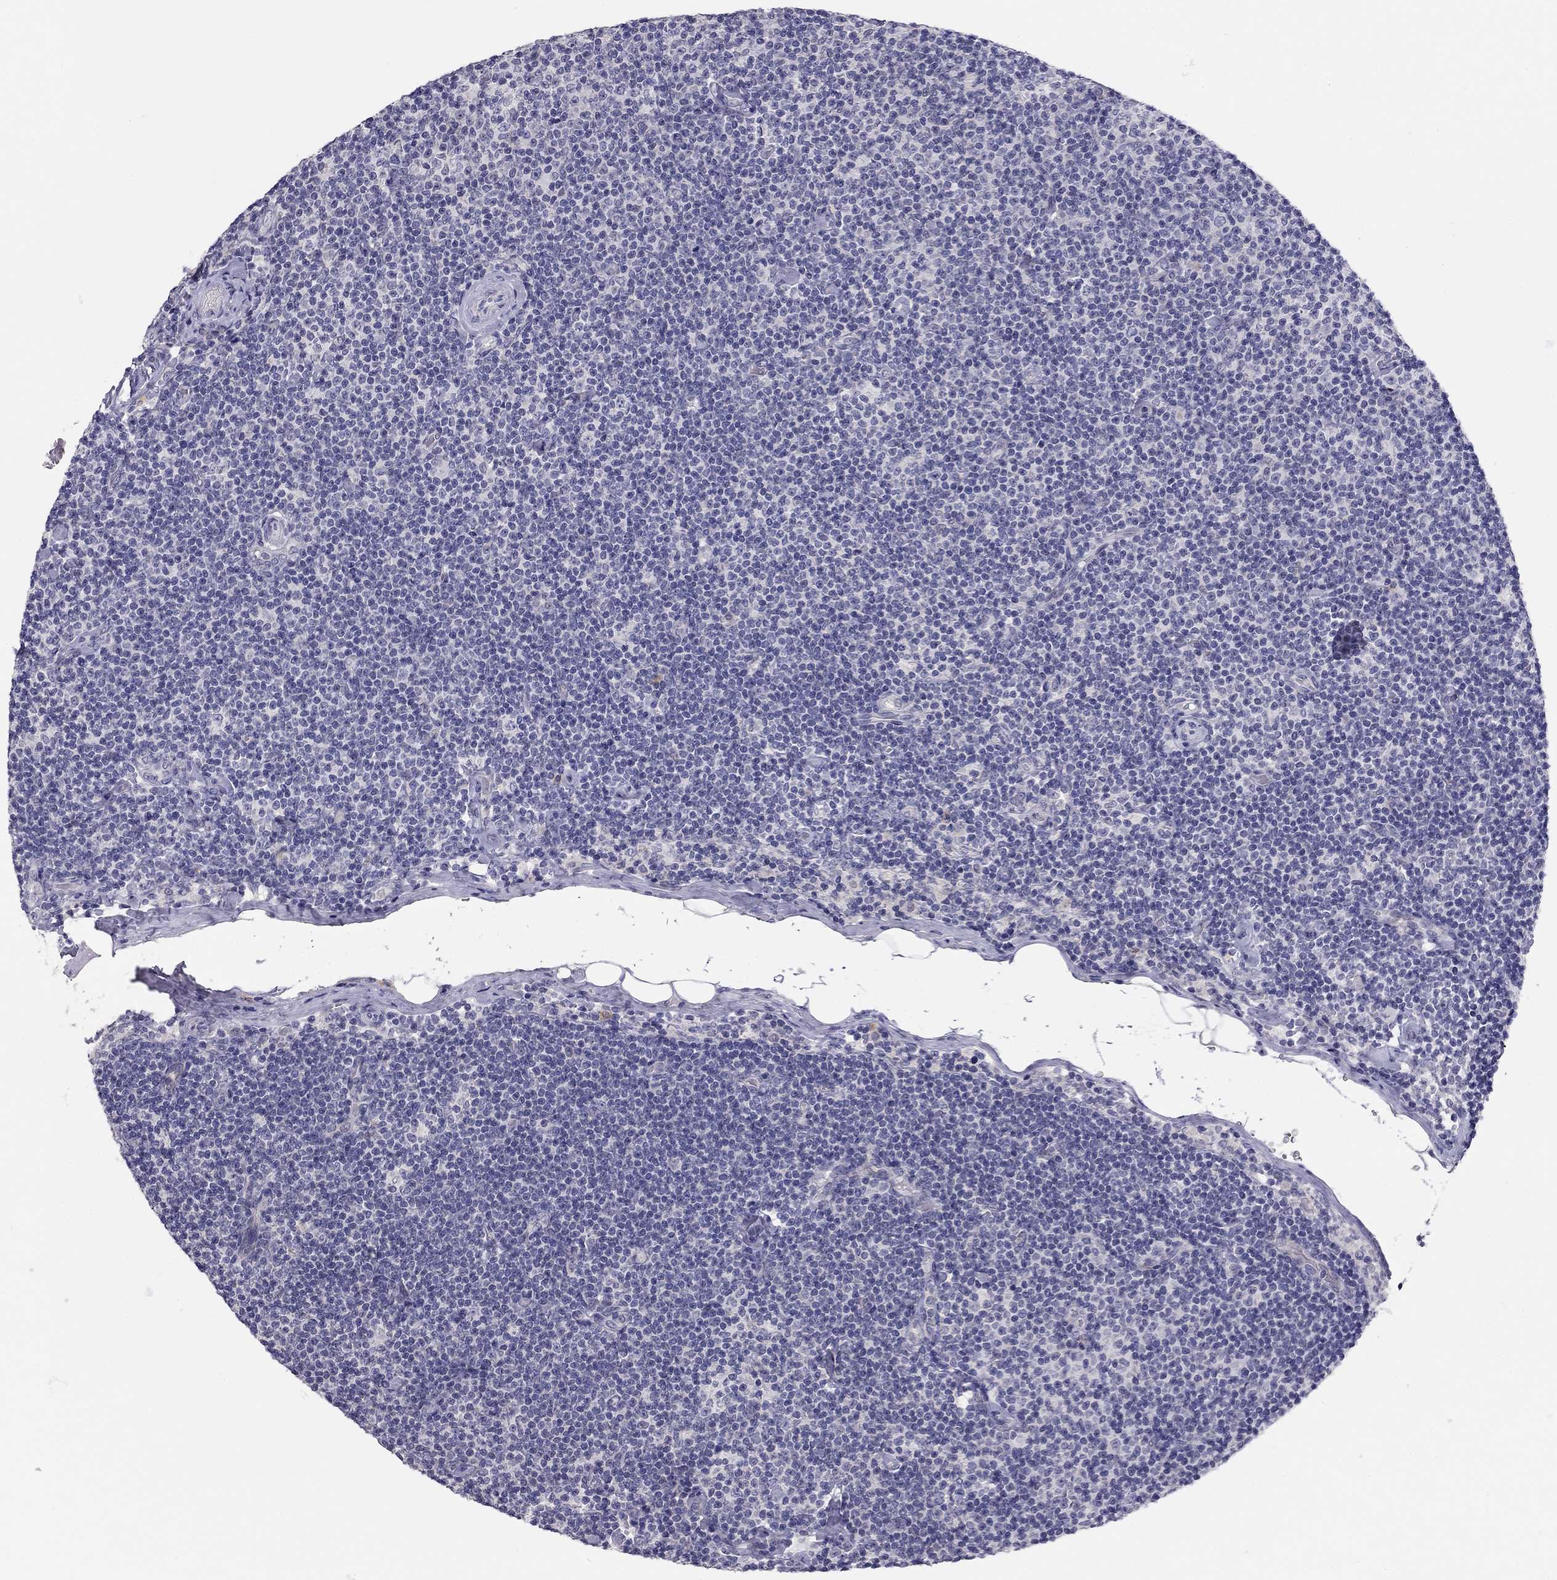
{"staining": {"intensity": "negative", "quantity": "none", "location": "none"}, "tissue": "lymphoma", "cell_type": "Tumor cells", "image_type": "cancer", "snomed": [{"axis": "morphology", "description": "Malignant lymphoma, non-Hodgkin's type, Low grade"}, {"axis": "topography", "description": "Lymph node"}], "caption": "This image is of malignant lymphoma, non-Hodgkin's type (low-grade) stained with immunohistochemistry (IHC) to label a protein in brown with the nuclei are counter-stained blue. There is no staining in tumor cells.", "gene": "SCARB1", "patient": {"sex": "male", "age": 81}}